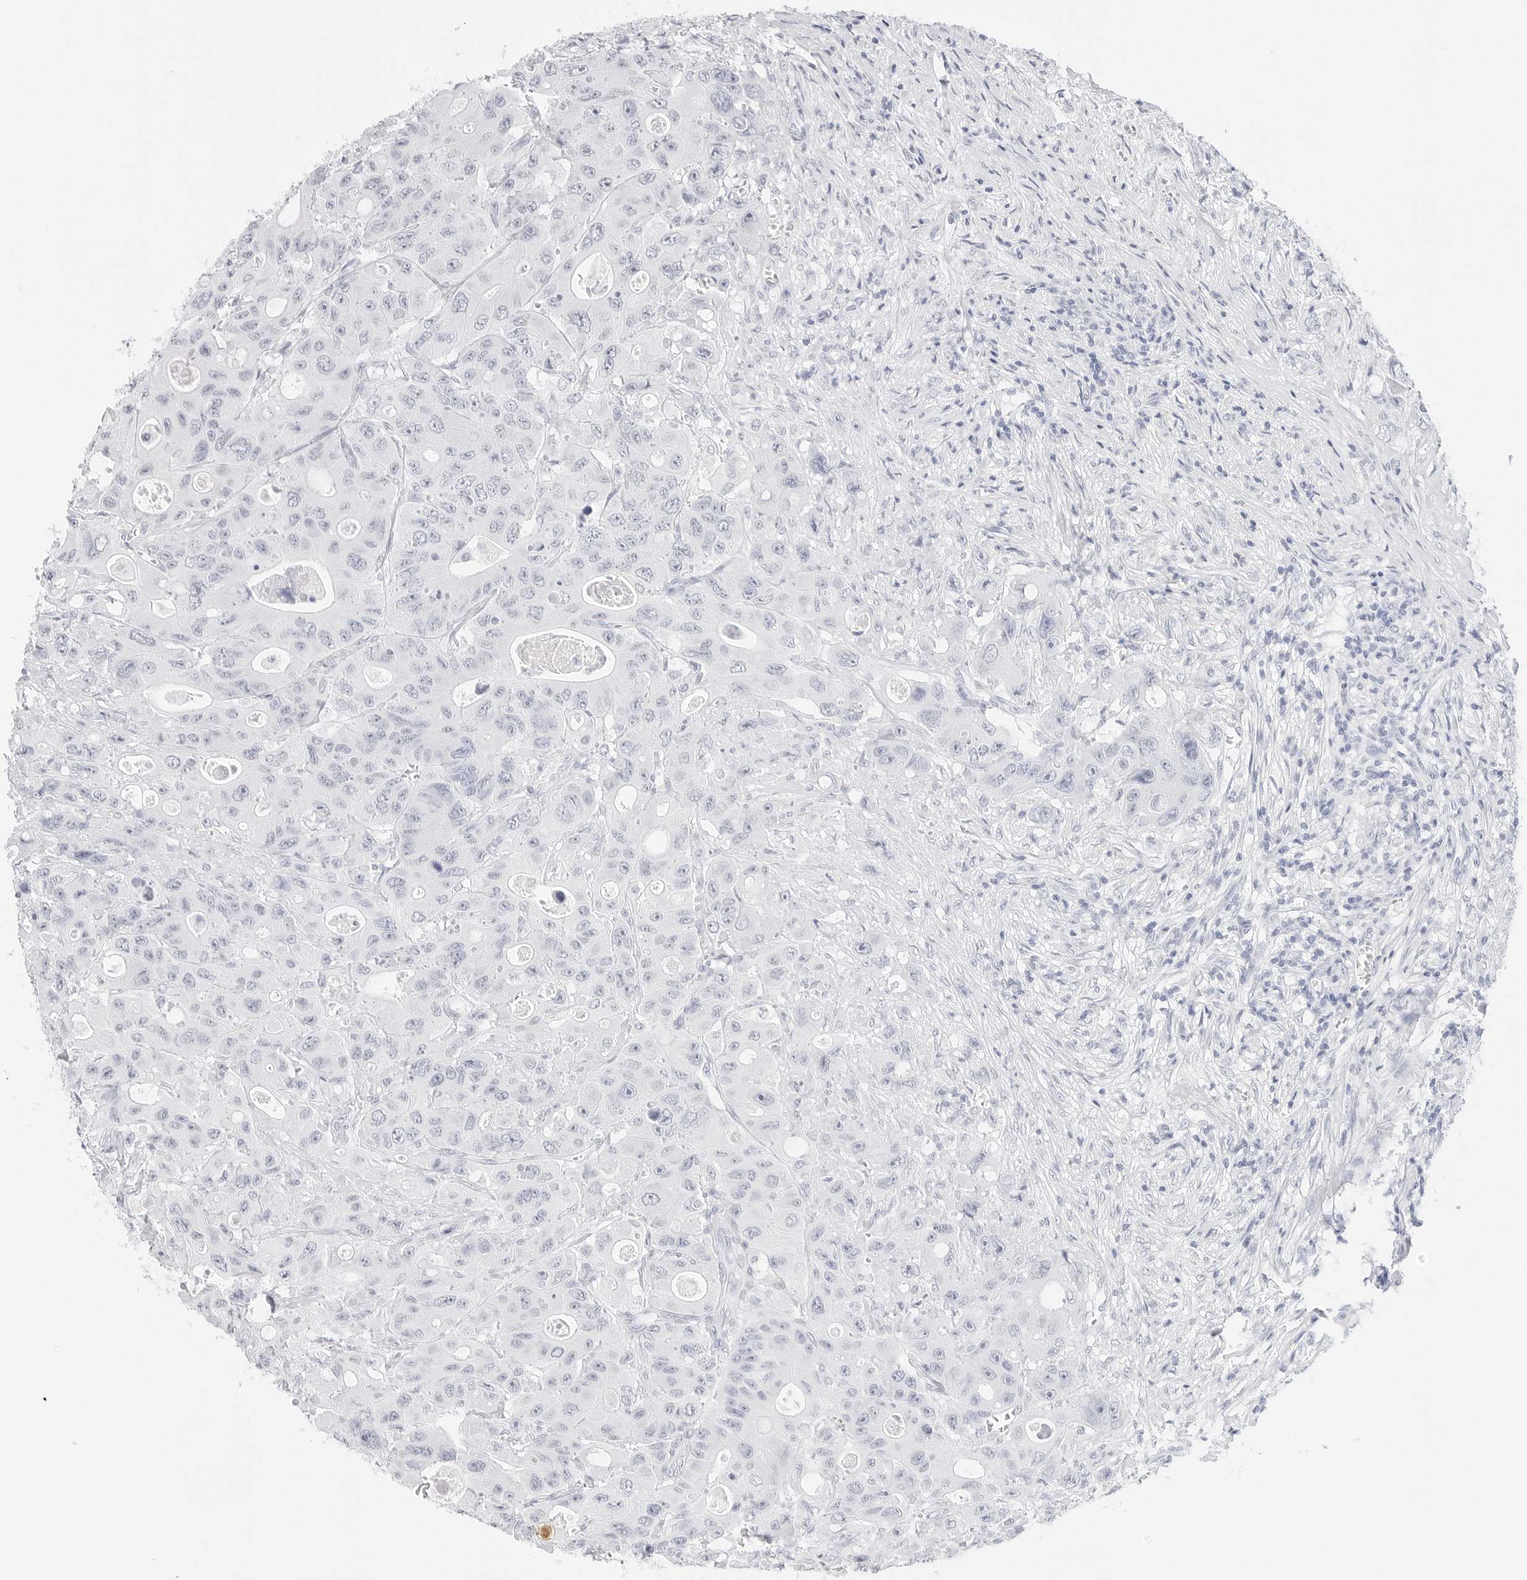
{"staining": {"intensity": "negative", "quantity": "none", "location": "none"}, "tissue": "colorectal cancer", "cell_type": "Tumor cells", "image_type": "cancer", "snomed": [{"axis": "morphology", "description": "Adenocarcinoma, NOS"}, {"axis": "topography", "description": "Colon"}], "caption": "A micrograph of colorectal cancer stained for a protein reveals no brown staining in tumor cells.", "gene": "TFF2", "patient": {"sex": "female", "age": 46}}